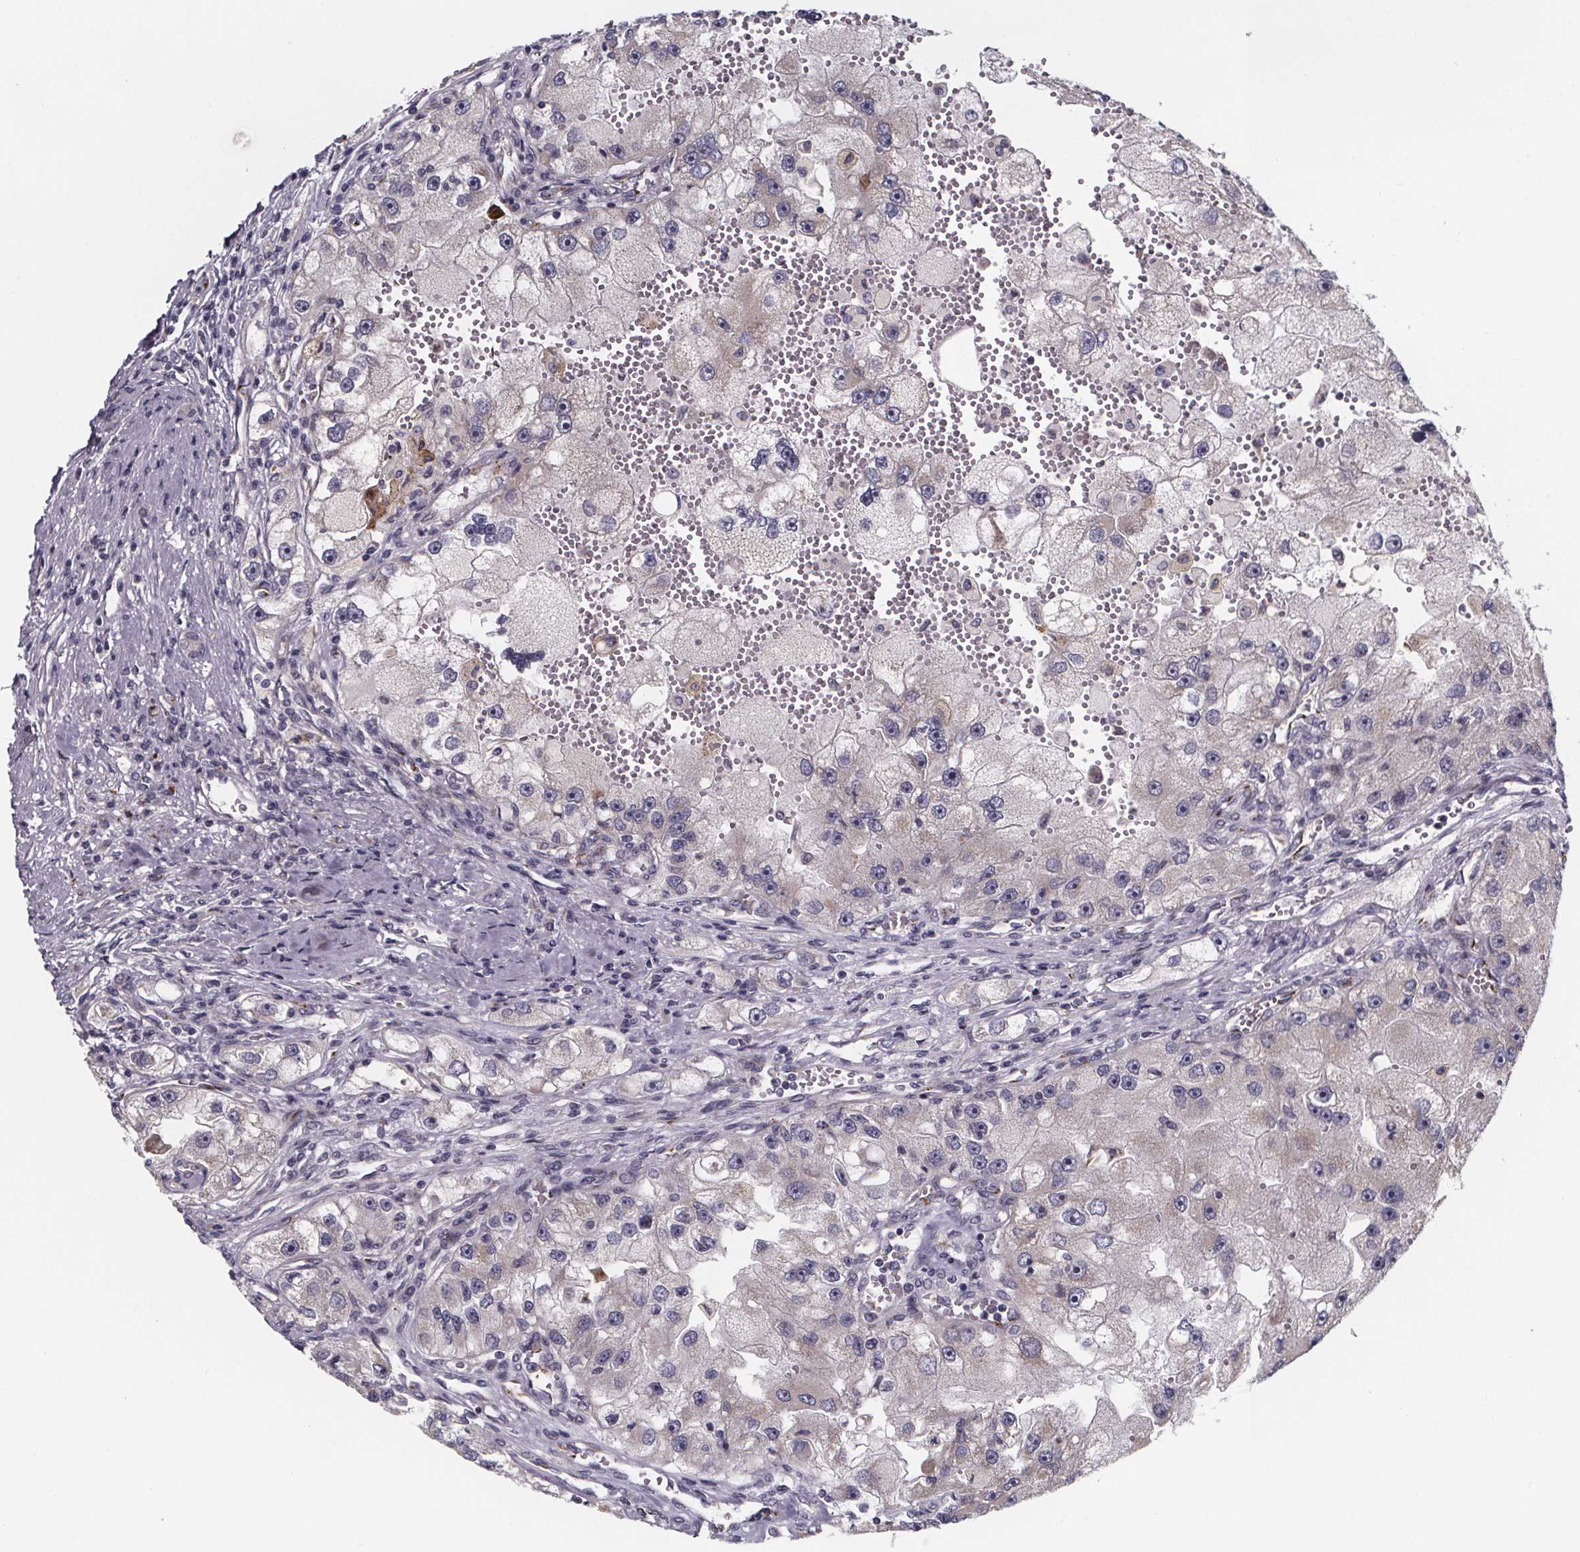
{"staining": {"intensity": "negative", "quantity": "none", "location": "none"}, "tissue": "renal cancer", "cell_type": "Tumor cells", "image_type": "cancer", "snomed": [{"axis": "morphology", "description": "Adenocarcinoma, NOS"}, {"axis": "topography", "description": "Kidney"}], "caption": "This is an IHC histopathology image of human renal adenocarcinoma. There is no positivity in tumor cells.", "gene": "NDST1", "patient": {"sex": "male", "age": 63}}